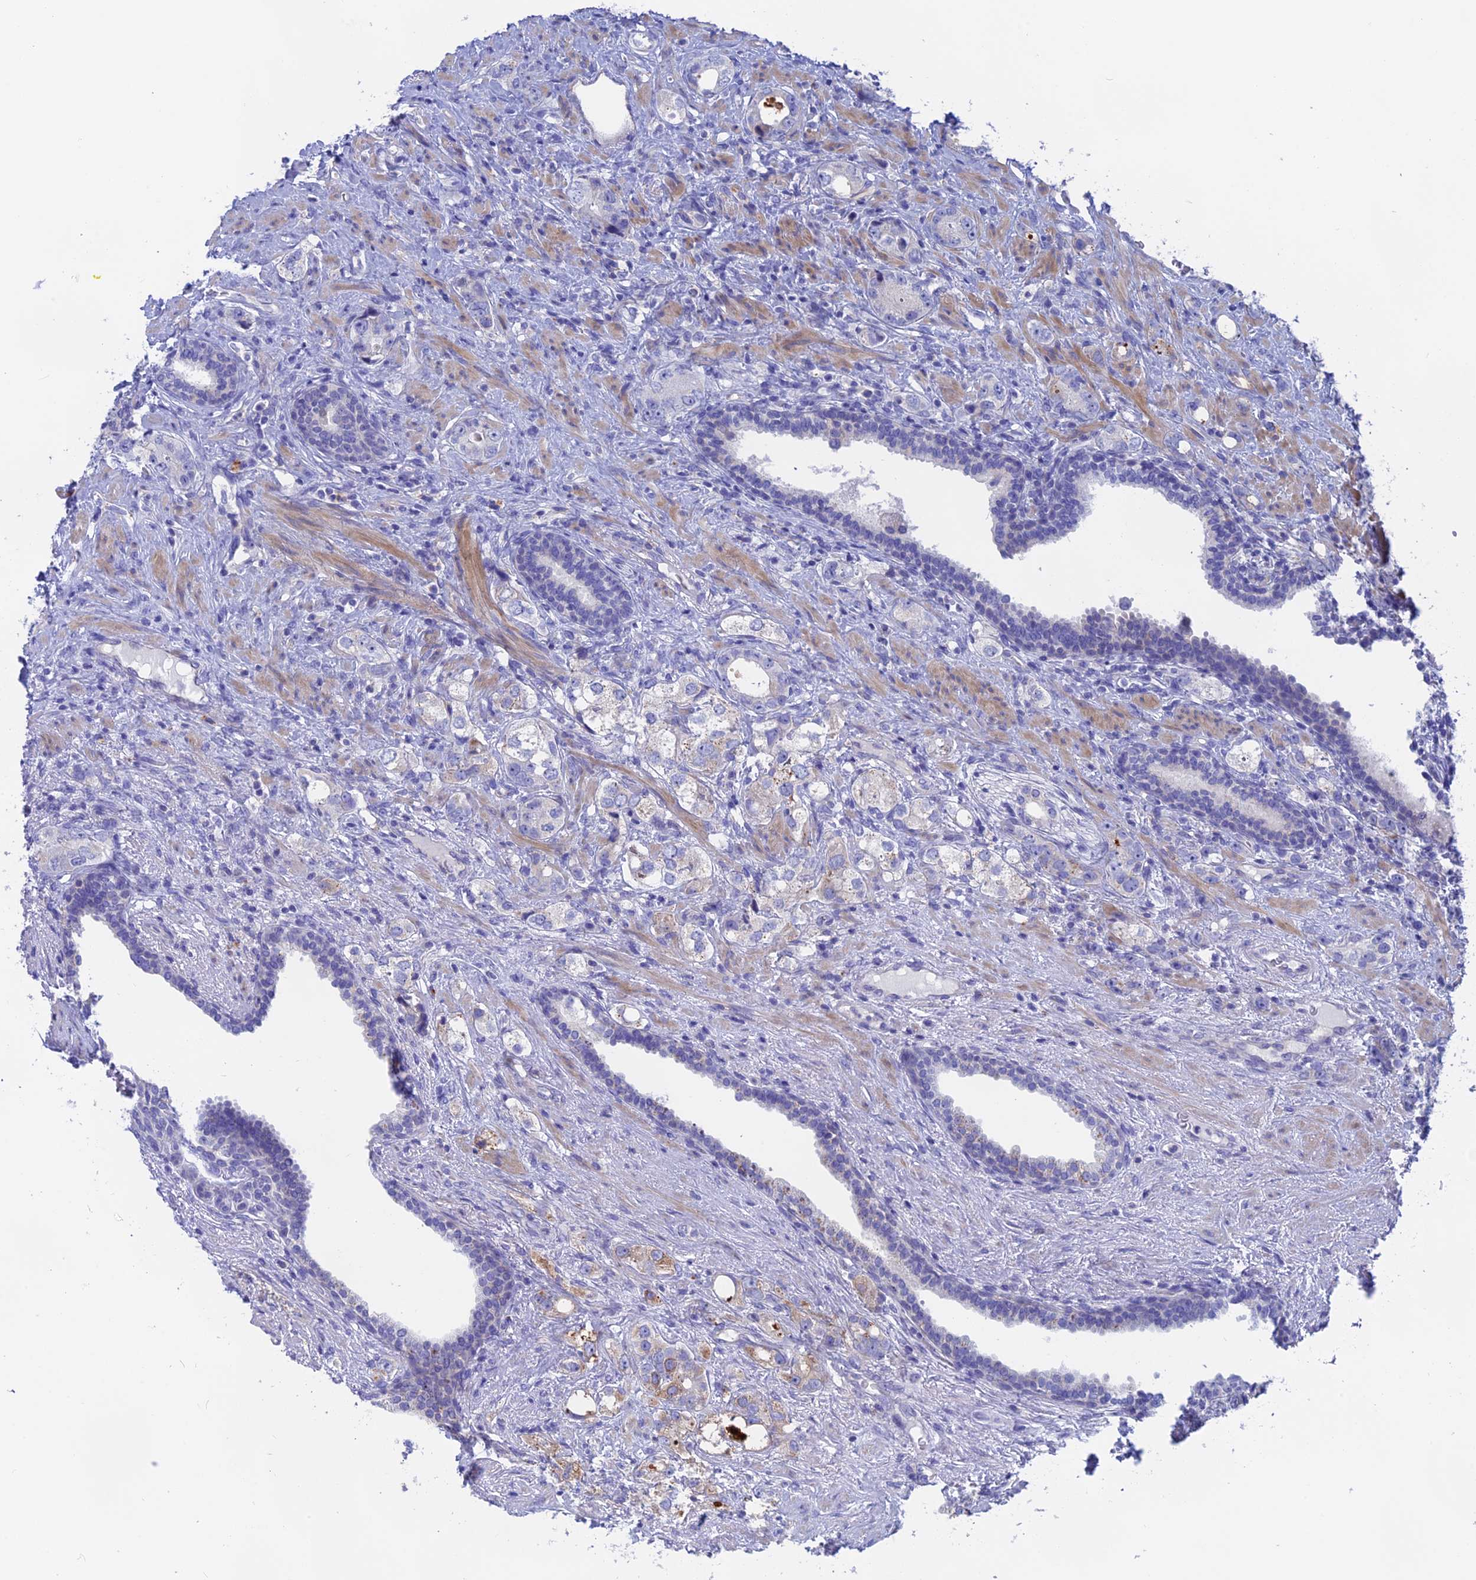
{"staining": {"intensity": "negative", "quantity": "none", "location": "none"}, "tissue": "prostate cancer", "cell_type": "Tumor cells", "image_type": "cancer", "snomed": [{"axis": "morphology", "description": "Adenocarcinoma, High grade"}, {"axis": "topography", "description": "Prostate"}], "caption": "Photomicrograph shows no significant protein staining in tumor cells of prostate cancer (high-grade adenocarcinoma).", "gene": "GLB1L", "patient": {"sex": "male", "age": 63}}